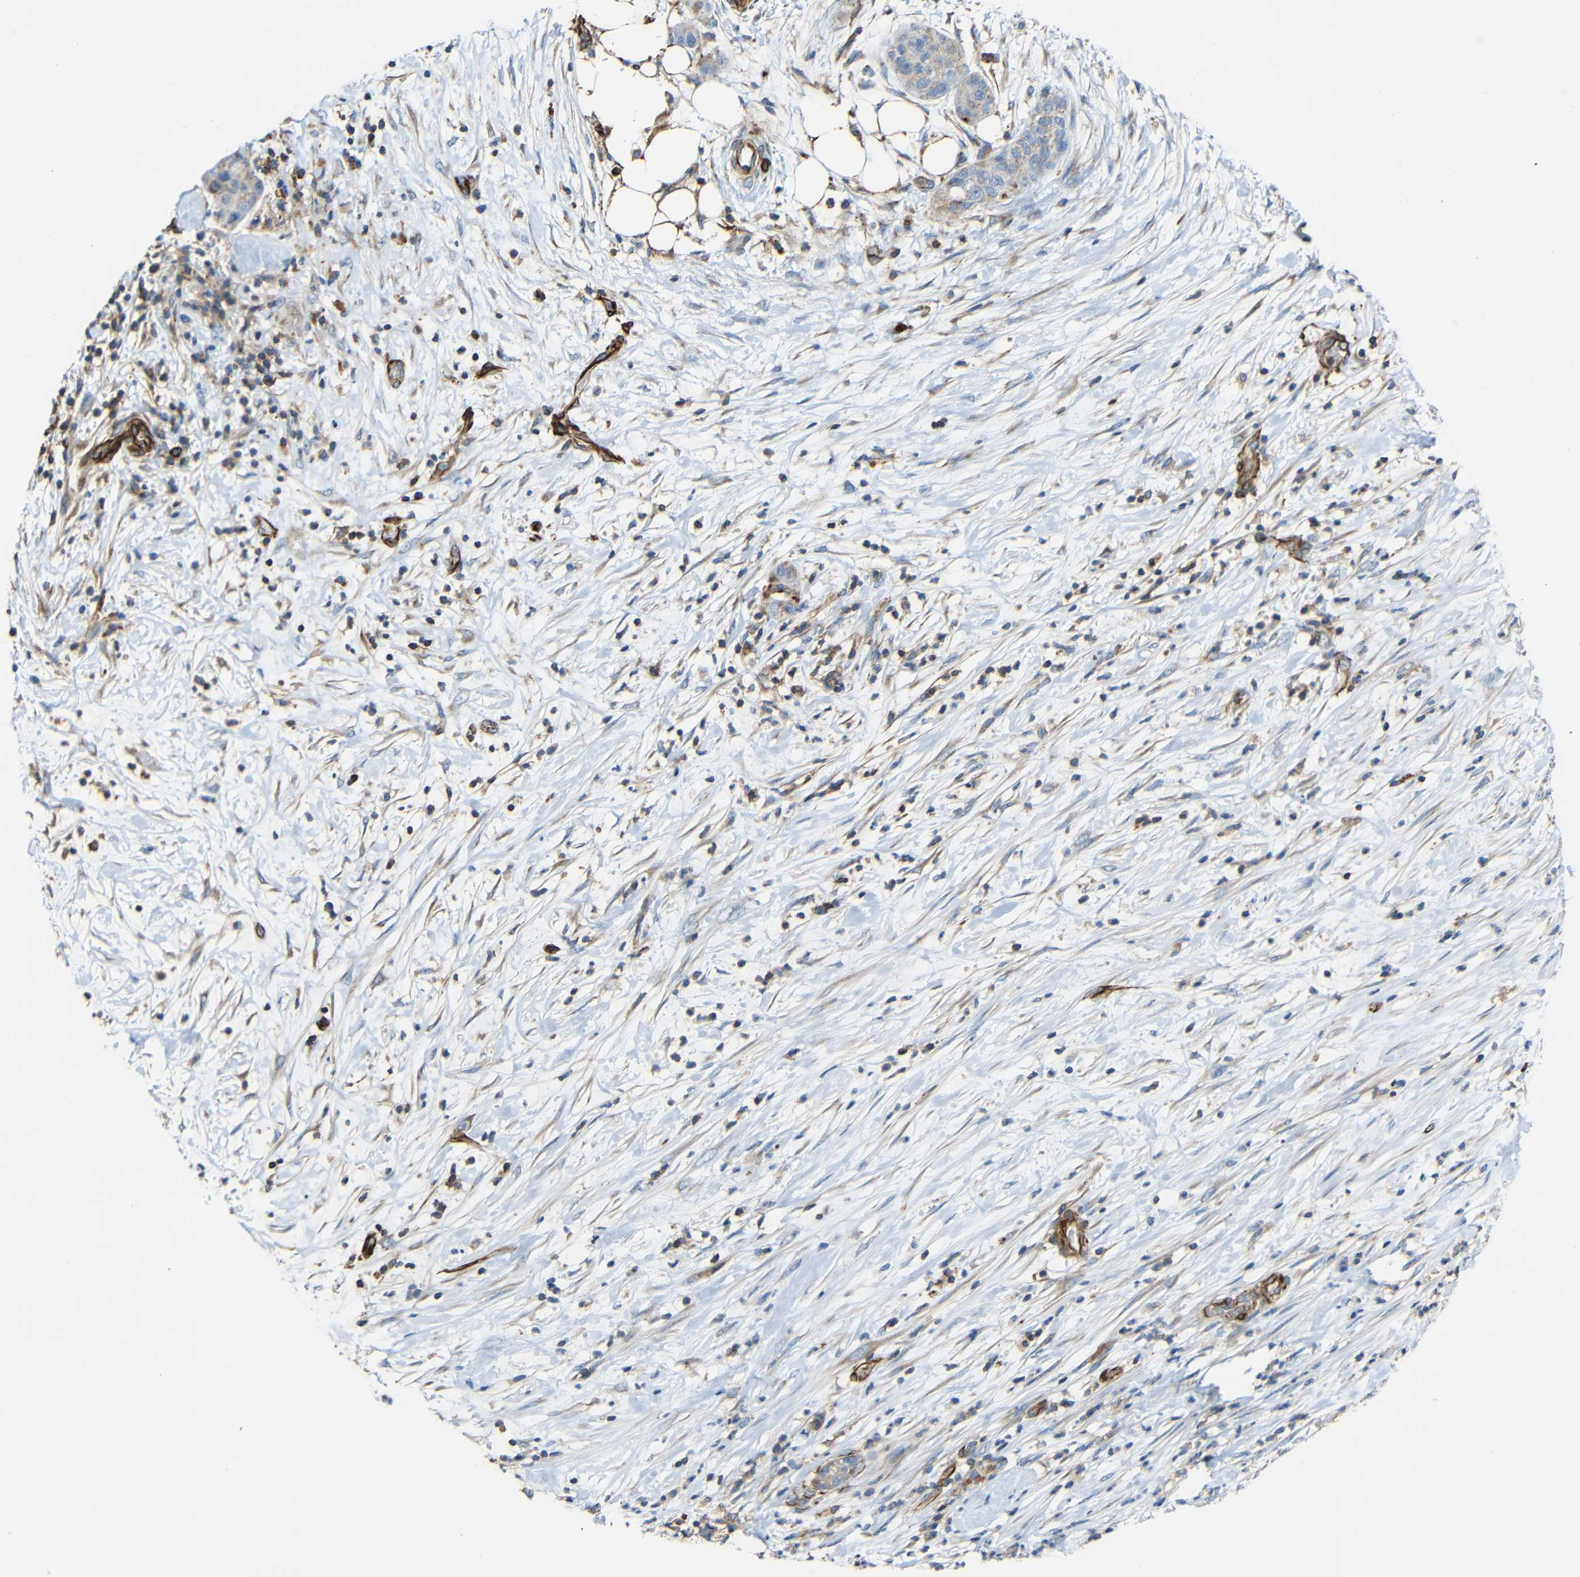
{"staining": {"intensity": "weak", "quantity": ">75%", "location": "cytoplasmic/membranous"}, "tissue": "pancreatic cancer", "cell_type": "Tumor cells", "image_type": "cancer", "snomed": [{"axis": "morphology", "description": "Adenocarcinoma, NOS"}, {"axis": "topography", "description": "Pancreas"}], "caption": "Pancreatic cancer stained with immunohistochemistry (IHC) displays weak cytoplasmic/membranous expression in about >75% of tumor cells.", "gene": "IGSF10", "patient": {"sex": "female", "age": 78}}